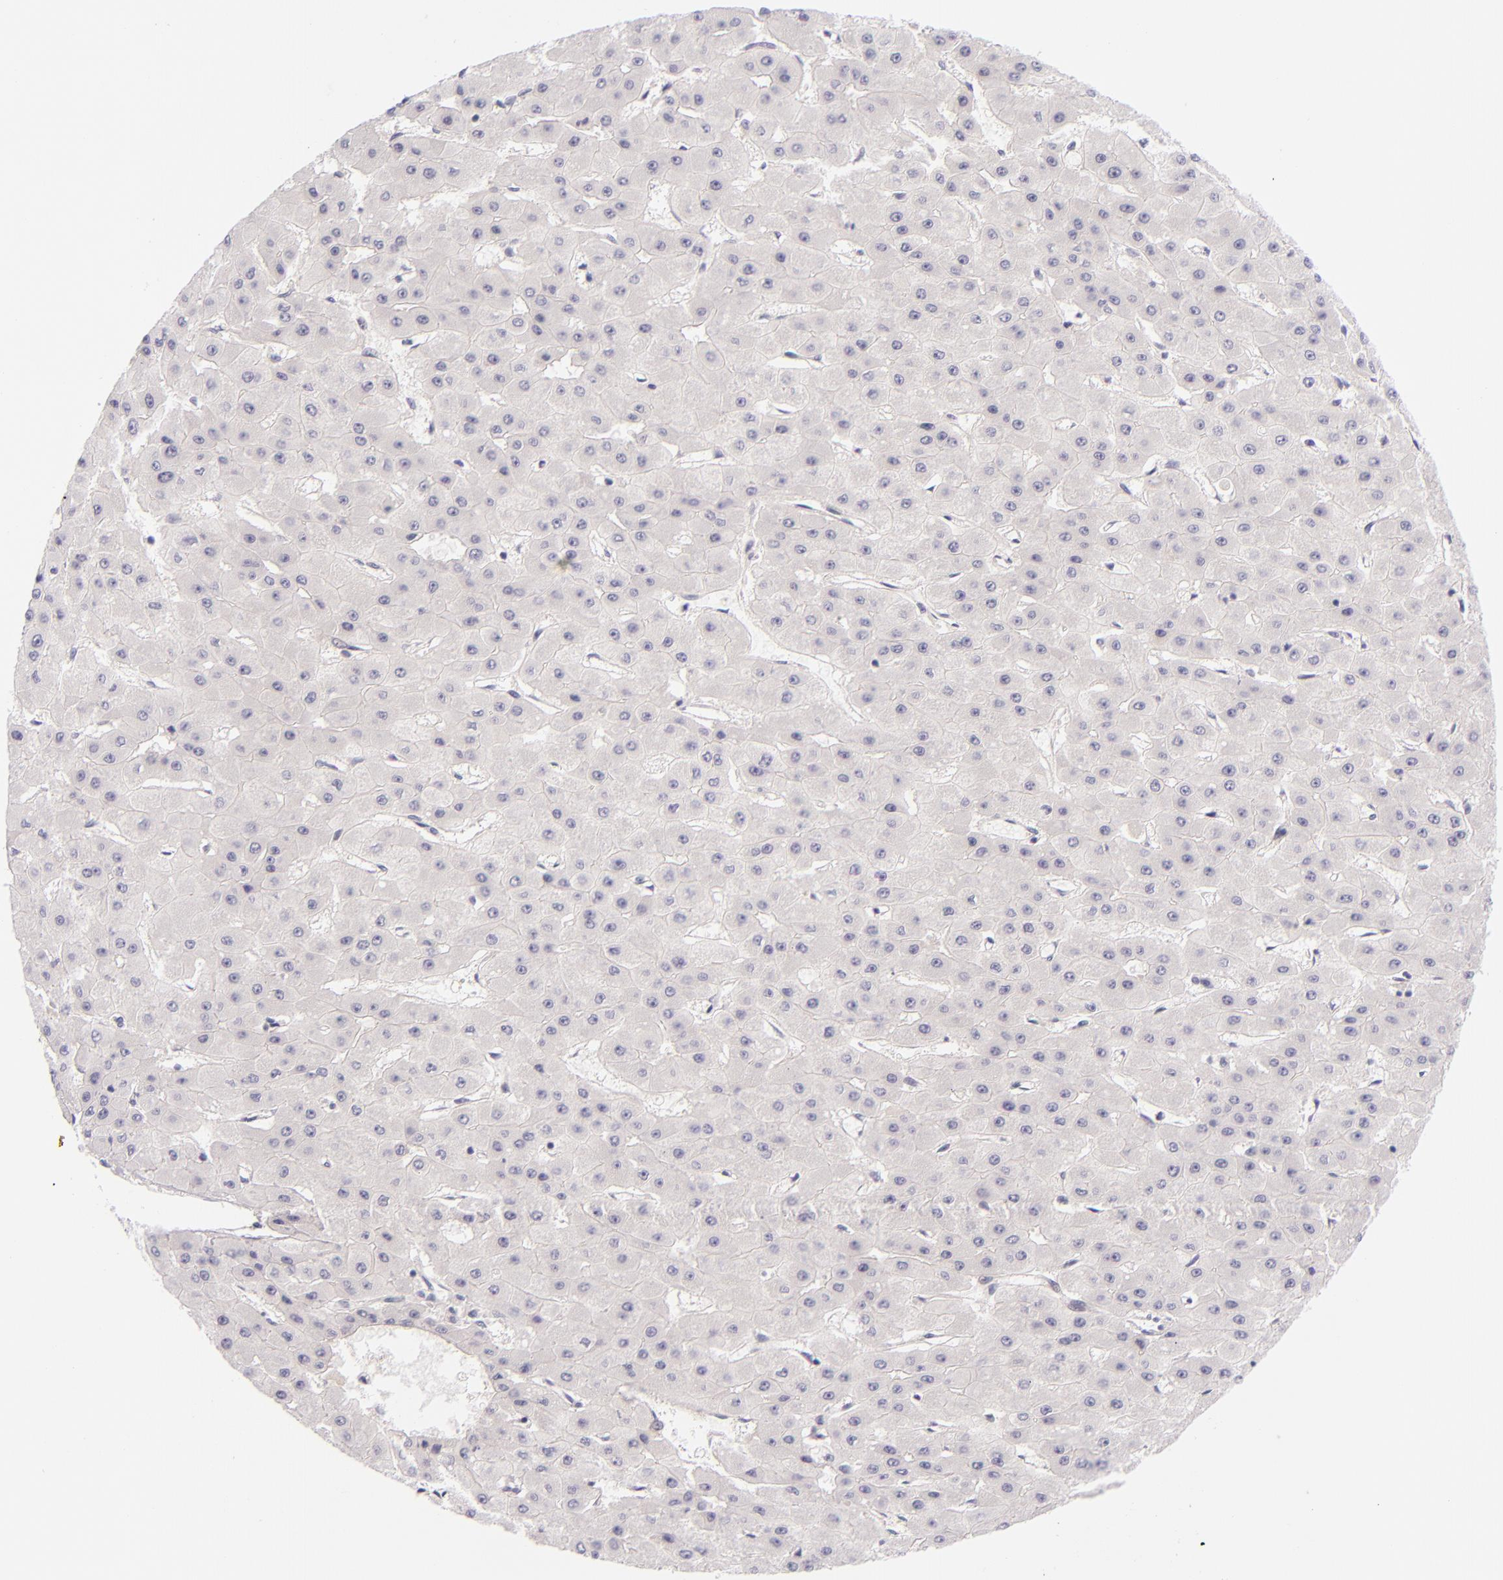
{"staining": {"intensity": "negative", "quantity": "none", "location": "none"}, "tissue": "liver cancer", "cell_type": "Tumor cells", "image_type": "cancer", "snomed": [{"axis": "morphology", "description": "Carcinoma, Hepatocellular, NOS"}, {"axis": "topography", "description": "Liver"}], "caption": "An image of human liver cancer is negative for staining in tumor cells.", "gene": "BCL3", "patient": {"sex": "female", "age": 52}}